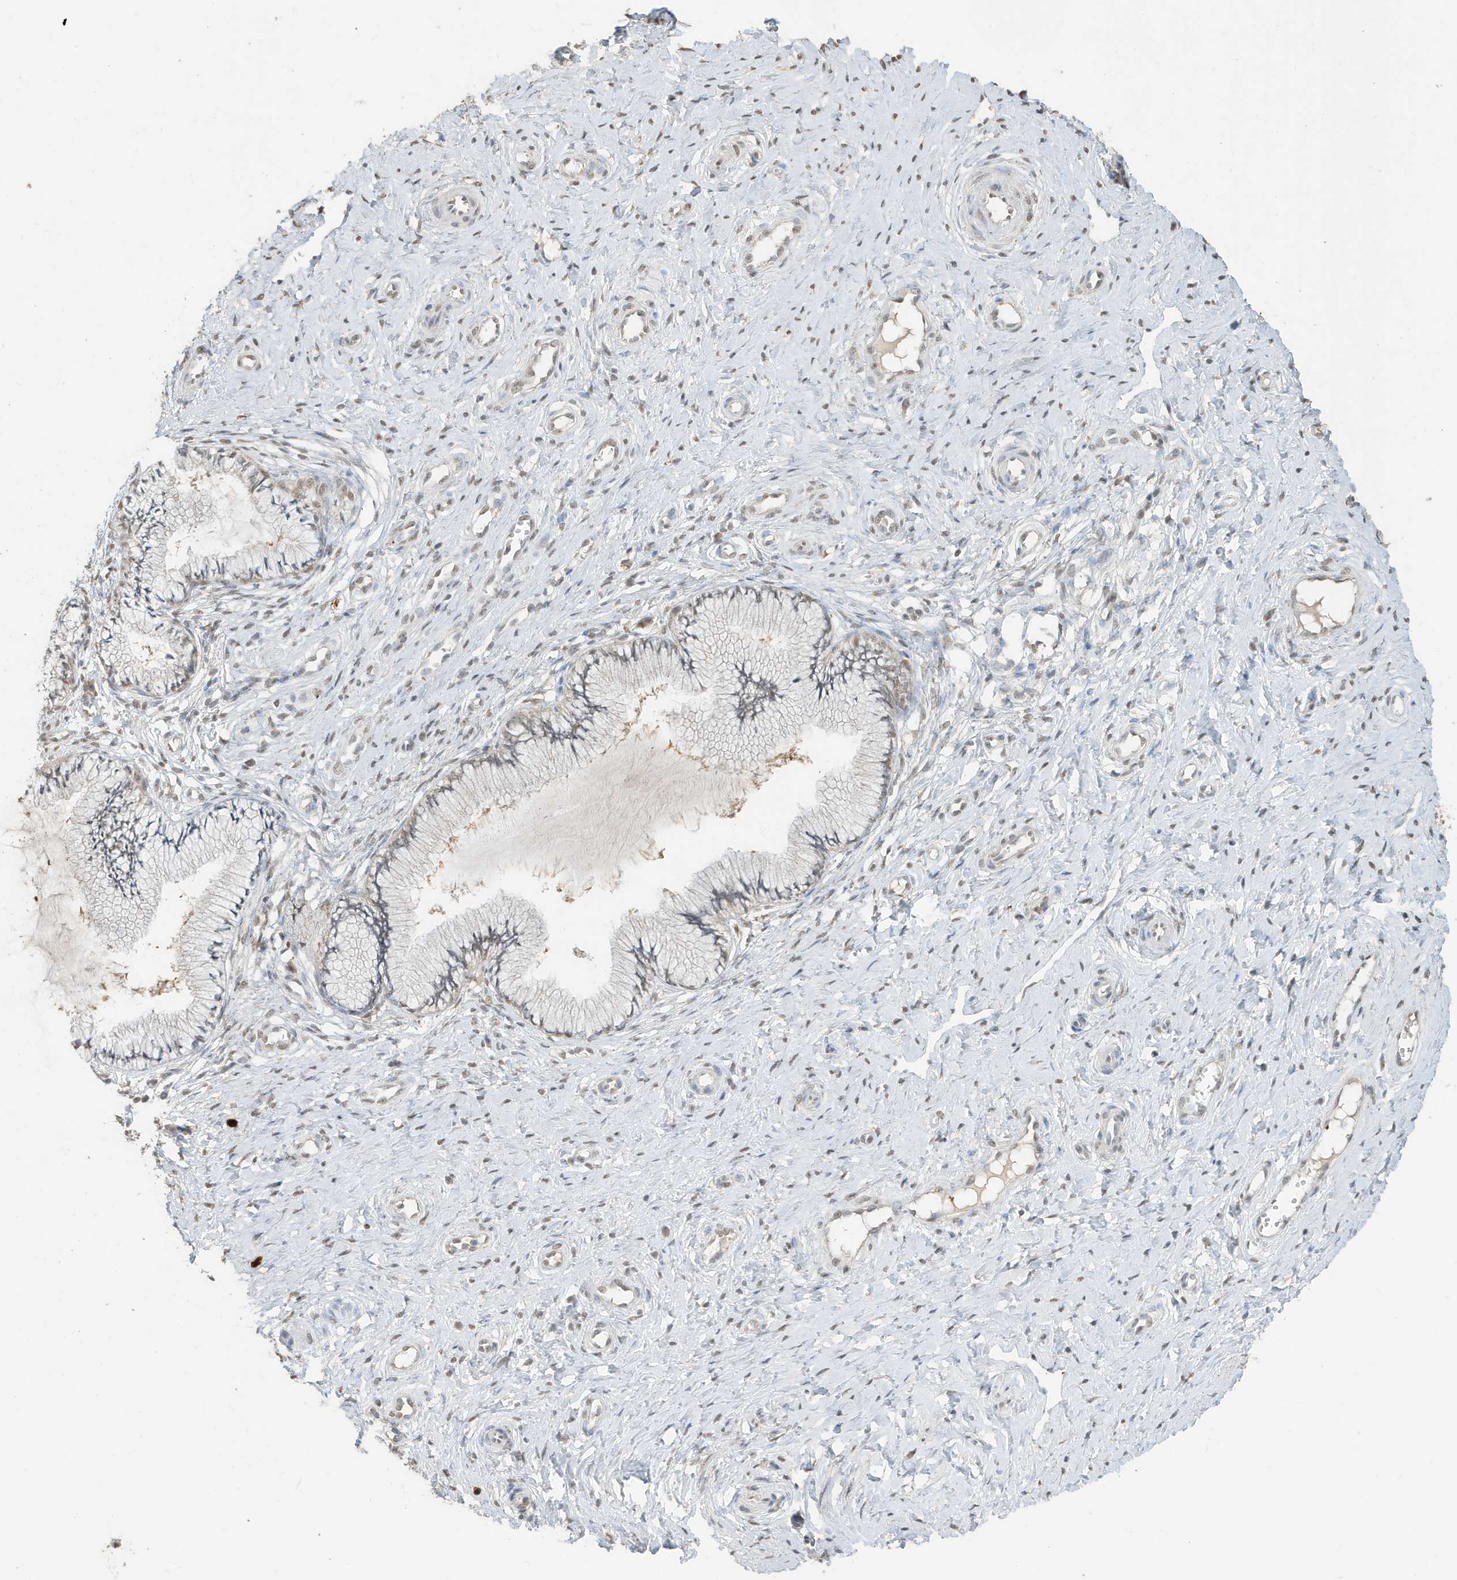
{"staining": {"intensity": "weak", "quantity": "25%-75%", "location": "nuclear"}, "tissue": "cervix", "cell_type": "Glandular cells", "image_type": "normal", "snomed": [{"axis": "morphology", "description": "Normal tissue, NOS"}, {"axis": "topography", "description": "Cervix"}], "caption": "A brown stain shows weak nuclear expression of a protein in glandular cells of benign human cervix.", "gene": "DEFA1", "patient": {"sex": "female", "age": 36}}